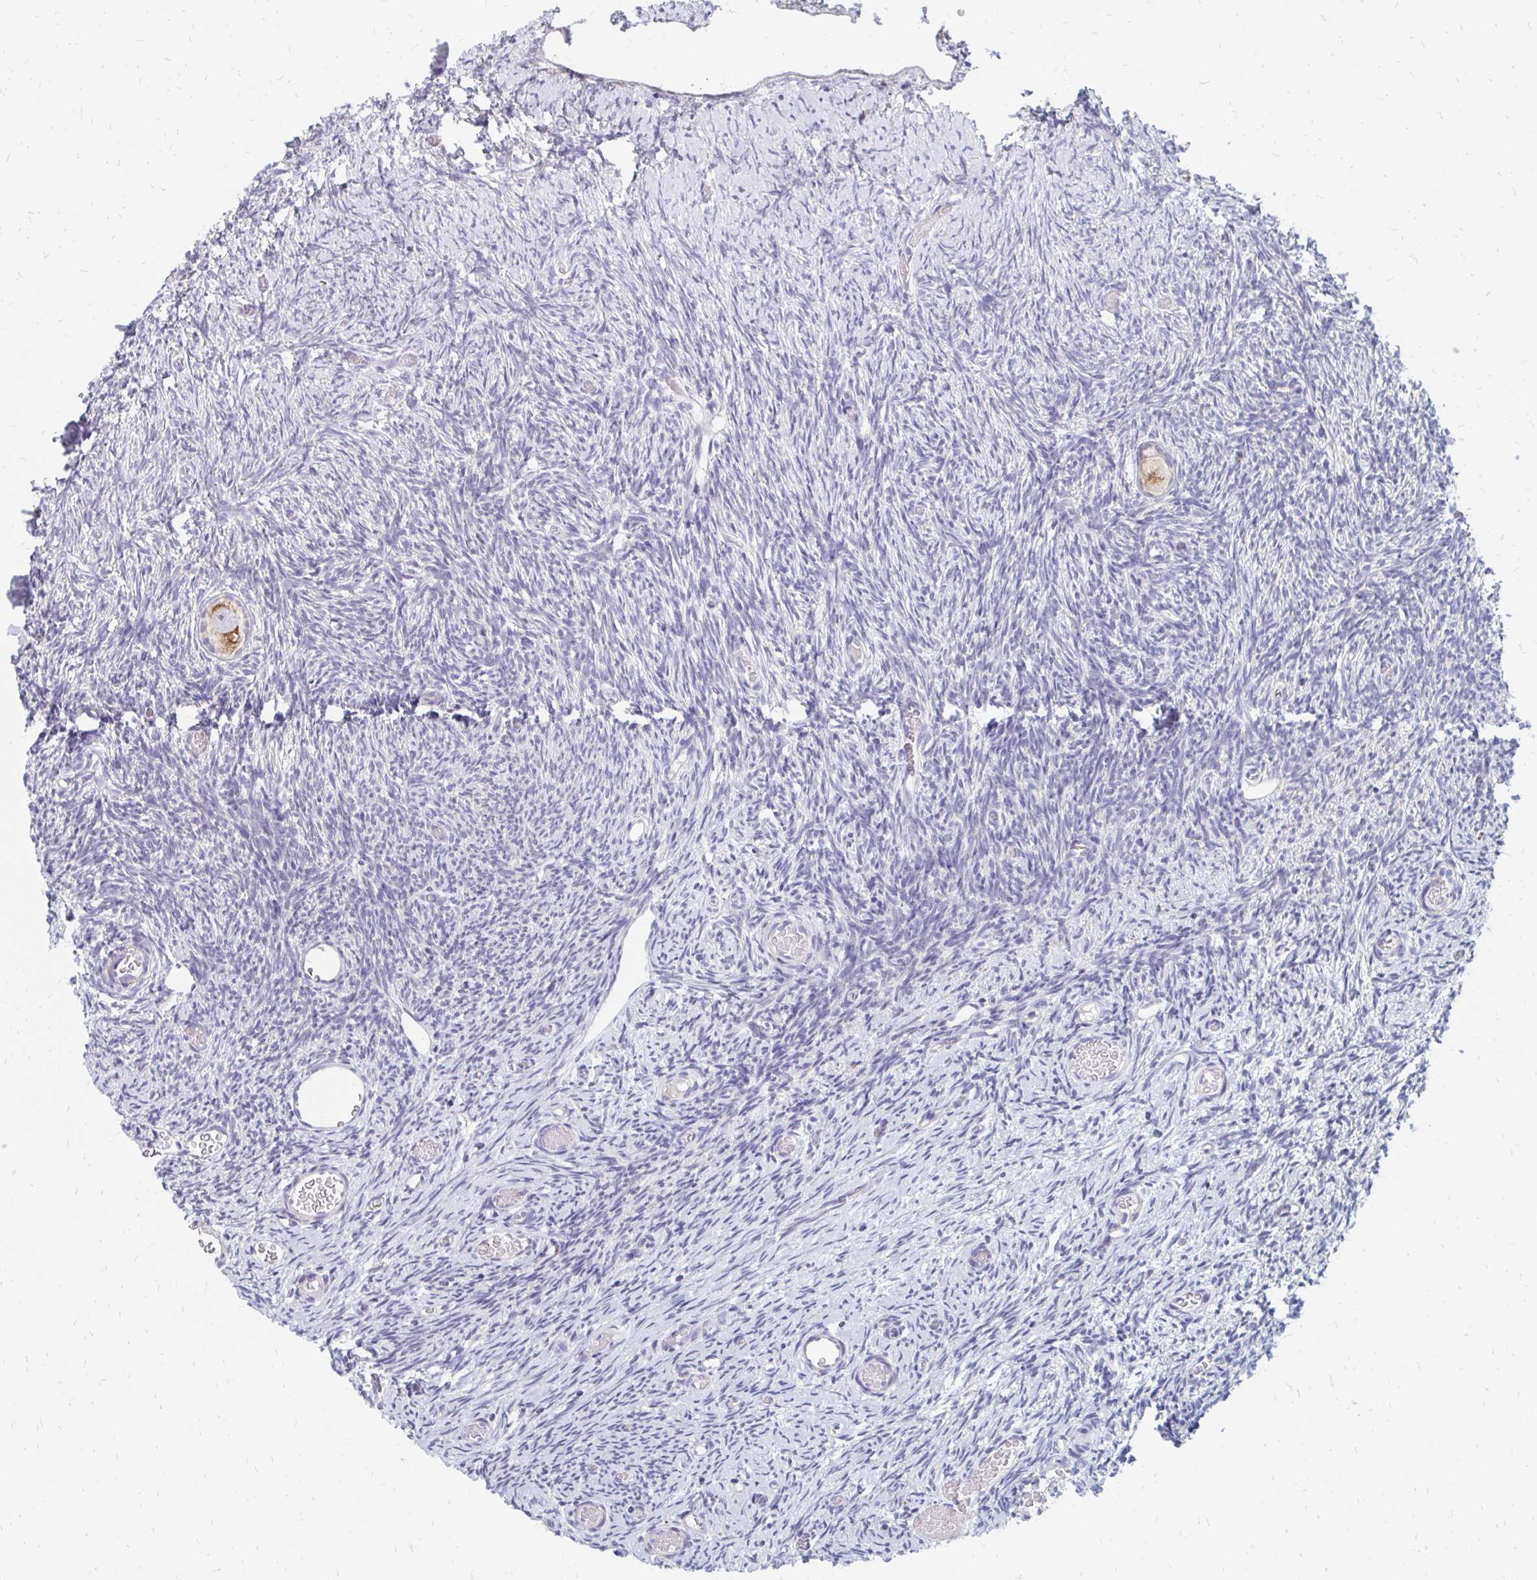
{"staining": {"intensity": "moderate", "quantity": "25%-75%", "location": "cytoplasmic/membranous"}, "tissue": "ovary", "cell_type": "Follicle cells", "image_type": "normal", "snomed": [{"axis": "morphology", "description": "Normal tissue, NOS"}, {"axis": "topography", "description": "Ovary"}], "caption": "IHC of benign ovary reveals medium levels of moderate cytoplasmic/membranous positivity in approximately 25%-75% of follicle cells. The staining was performed using DAB to visualize the protein expression in brown, while the nuclei were stained in blue with hematoxylin (Magnification: 20x).", "gene": "OR10V1", "patient": {"sex": "female", "age": 39}}